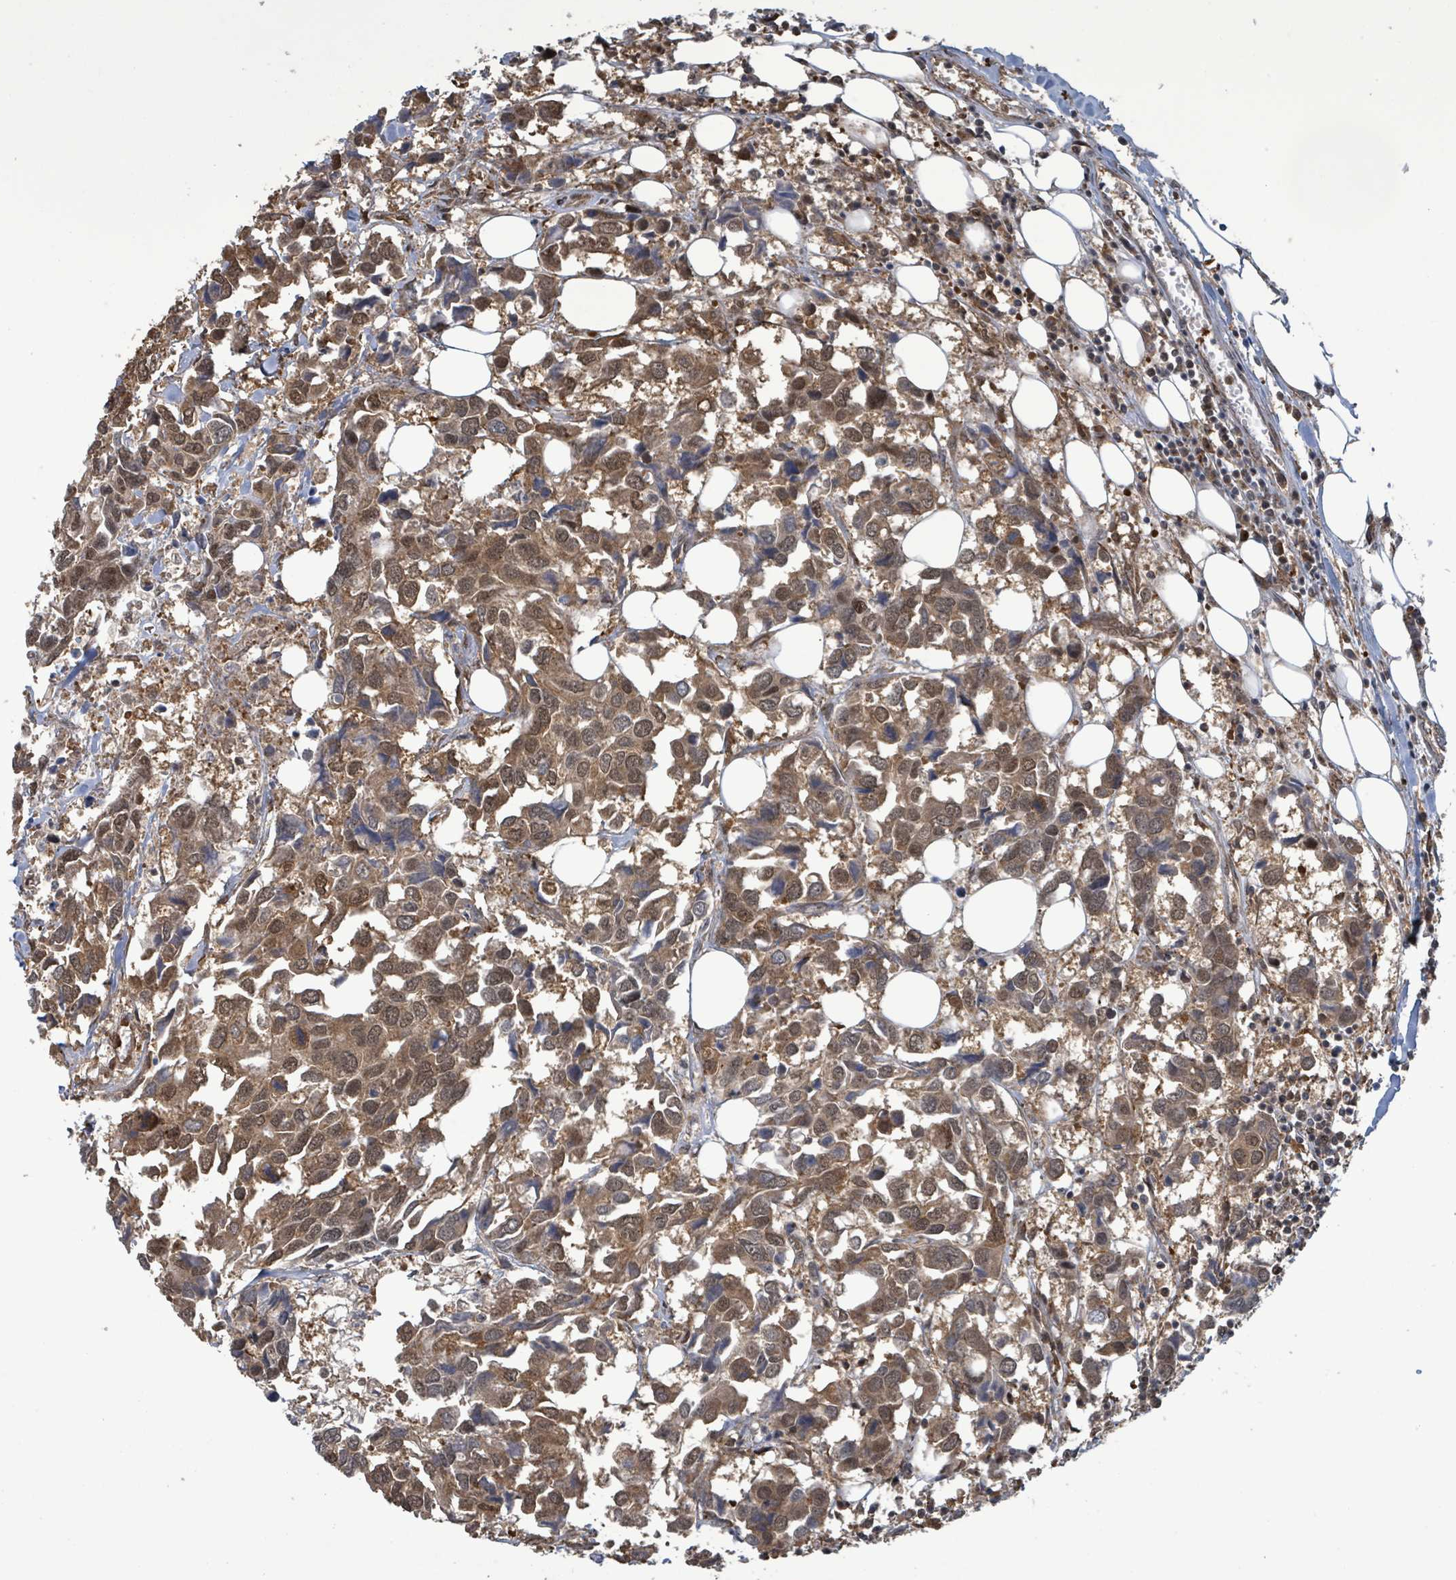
{"staining": {"intensity": "moderate", "quantity": ">75%", "location": "cytoplasmic/membranous,nuclear"}, "tissue": "breast cancer", "cell_type": "Tumor cells", "image_type": "cancer", "snomed": [{"axis": "morphology", "description": "Duct carcinoma"}, {"axis": "topography", "description": "Breast"}], "caption": "Immunohistochemistry micrograph of human breast cancer (intraductal carcinoma) stained for a protein (brown), which exhibits medium levels of moderate cytoplasmic/membranous and nuclear staining in about >75% of tumor cells.", "gene": "KLC1", "patient": {"sex": "female", "age": 83}}